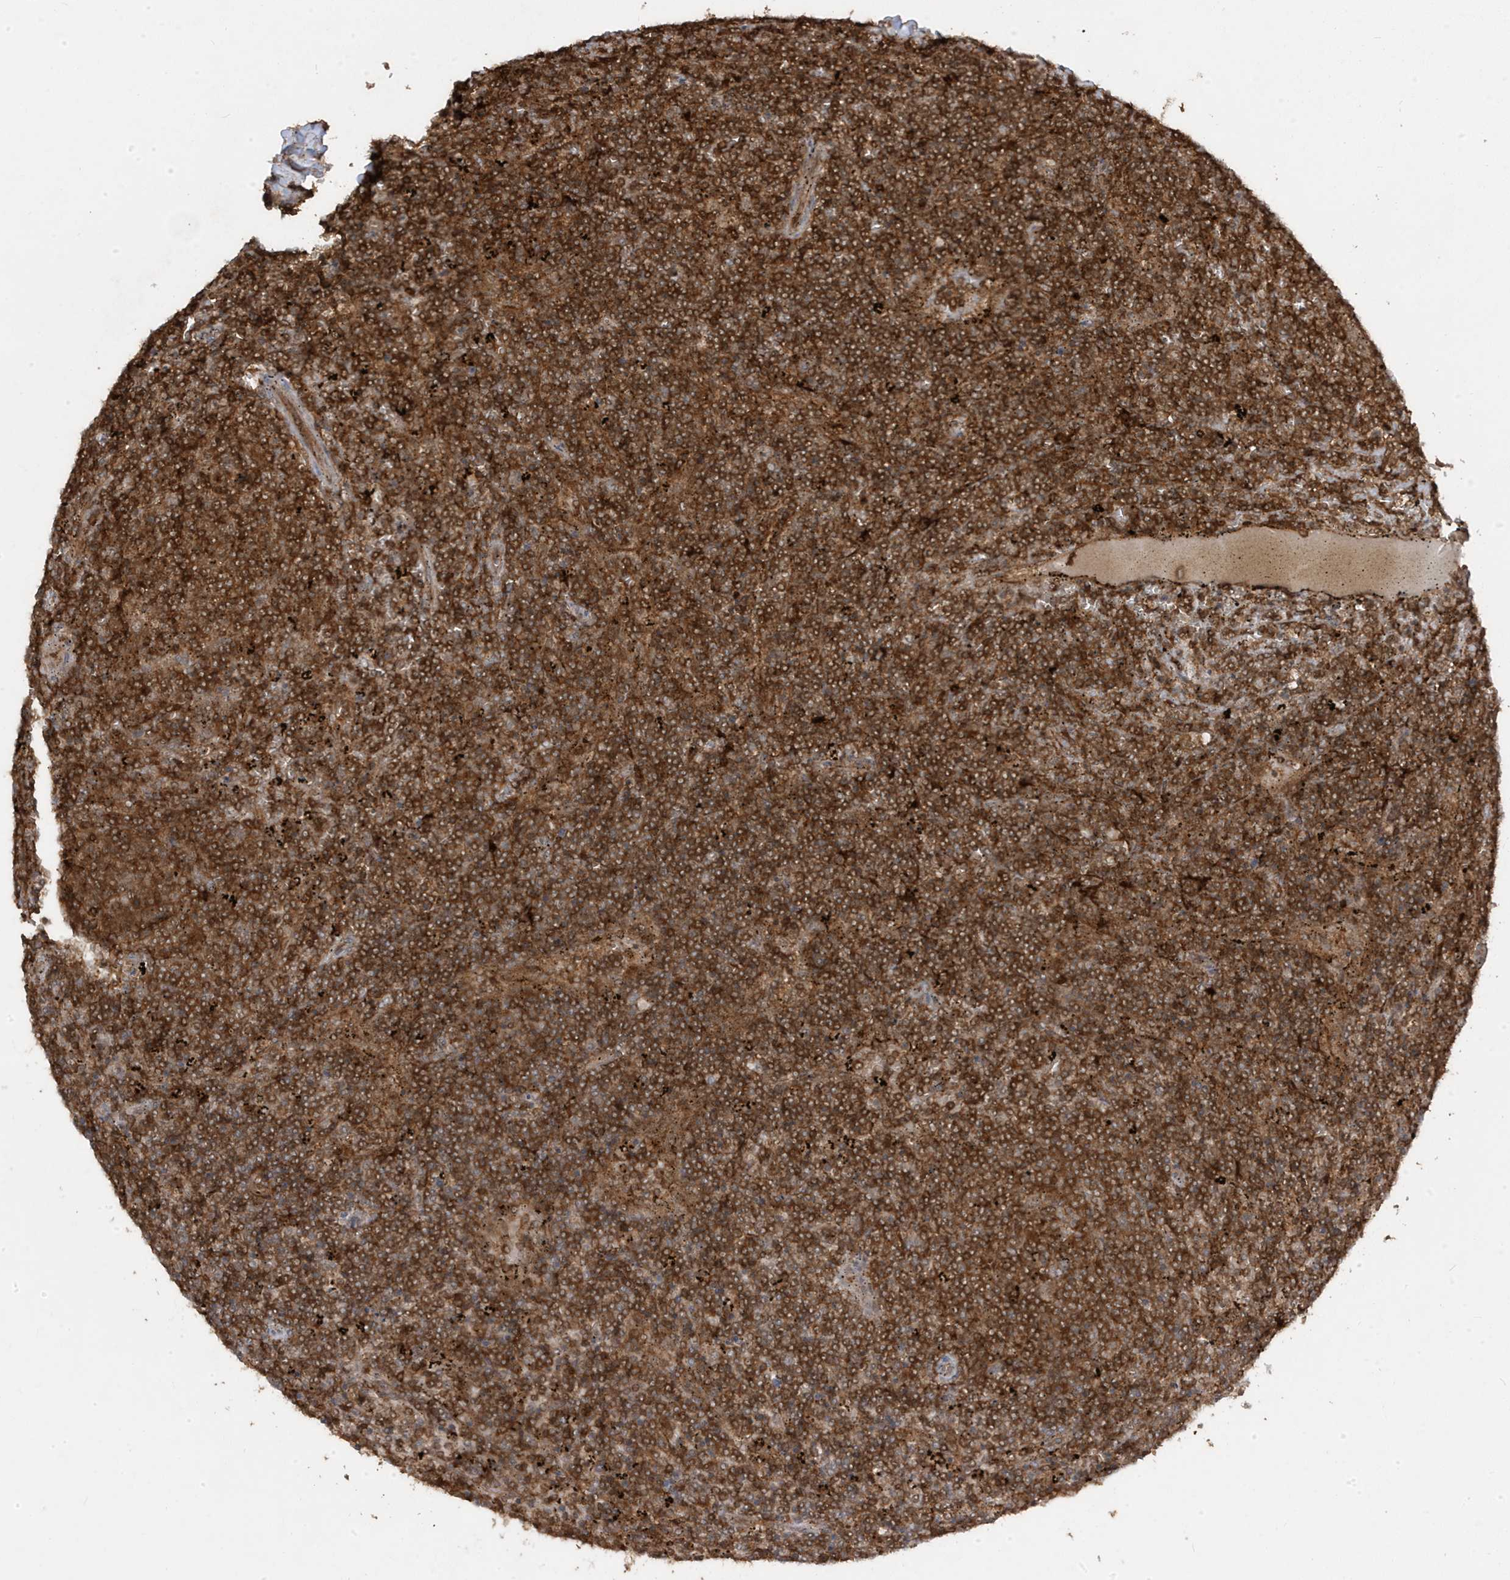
{"staining": {"intensity": "strong", "quantity": ">75%", "location": "cytoplasmic/membranous"}, "tissue": "lymphoma", "cell_type": "Tumor cells", "image_type": "cancer", "snomed": [{"axis": "morphology", "description": "Malignant lymphoma, non-Hodgkin's type, Low grade"}, {"axis": "topography", "description": "Spleen"}], "caption": "DAB (3,3'-diaminobenzidine) immunohistochemical staining of human malignant lymphoma, non-Hodgkin's type (low-grade) shows strong cytoplasmic/membranous protein expression in about >75% of tumor cells.", "gene": "ASAP1", "patient": {"sex": "female", "age": 50}}